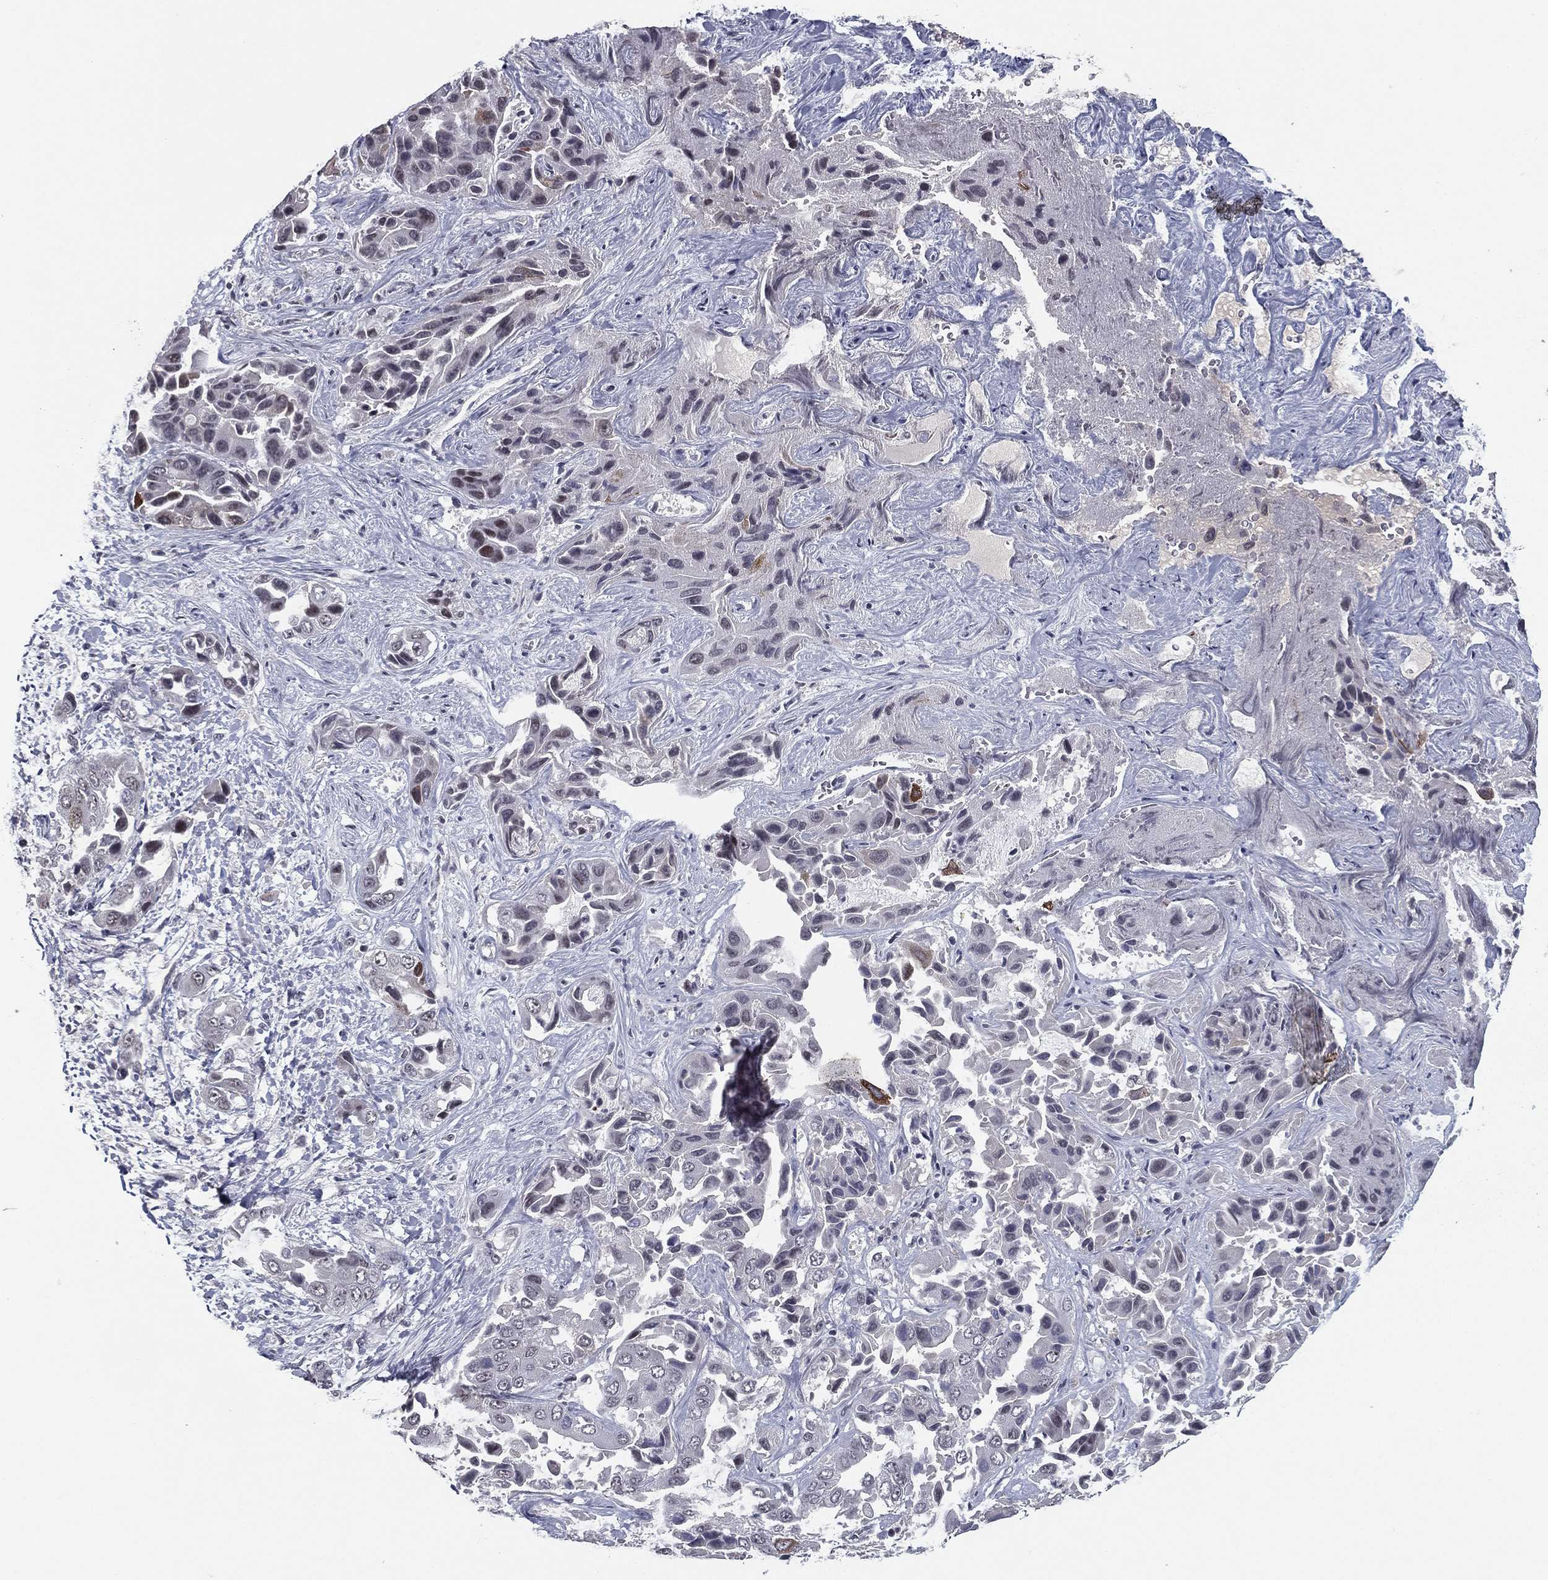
{"staining": {"intensity": "negative", "quantity": "none", "location": "none"}, "tissue": "liver cancer", "cell_type": "Tumor cells", "image_type": "cancer", "snomed": [{"axis": "morphology", "description": "Cholangiocarcinoma"}, {"axis": "topography", "description": "Liver"}], "caption": "Cholangiocarcinoma (liver) stained for a protein using IHC reveals no positivity tumor cells.", "gene": "RARB", "patient": {"sex": "female", "age": 52}}